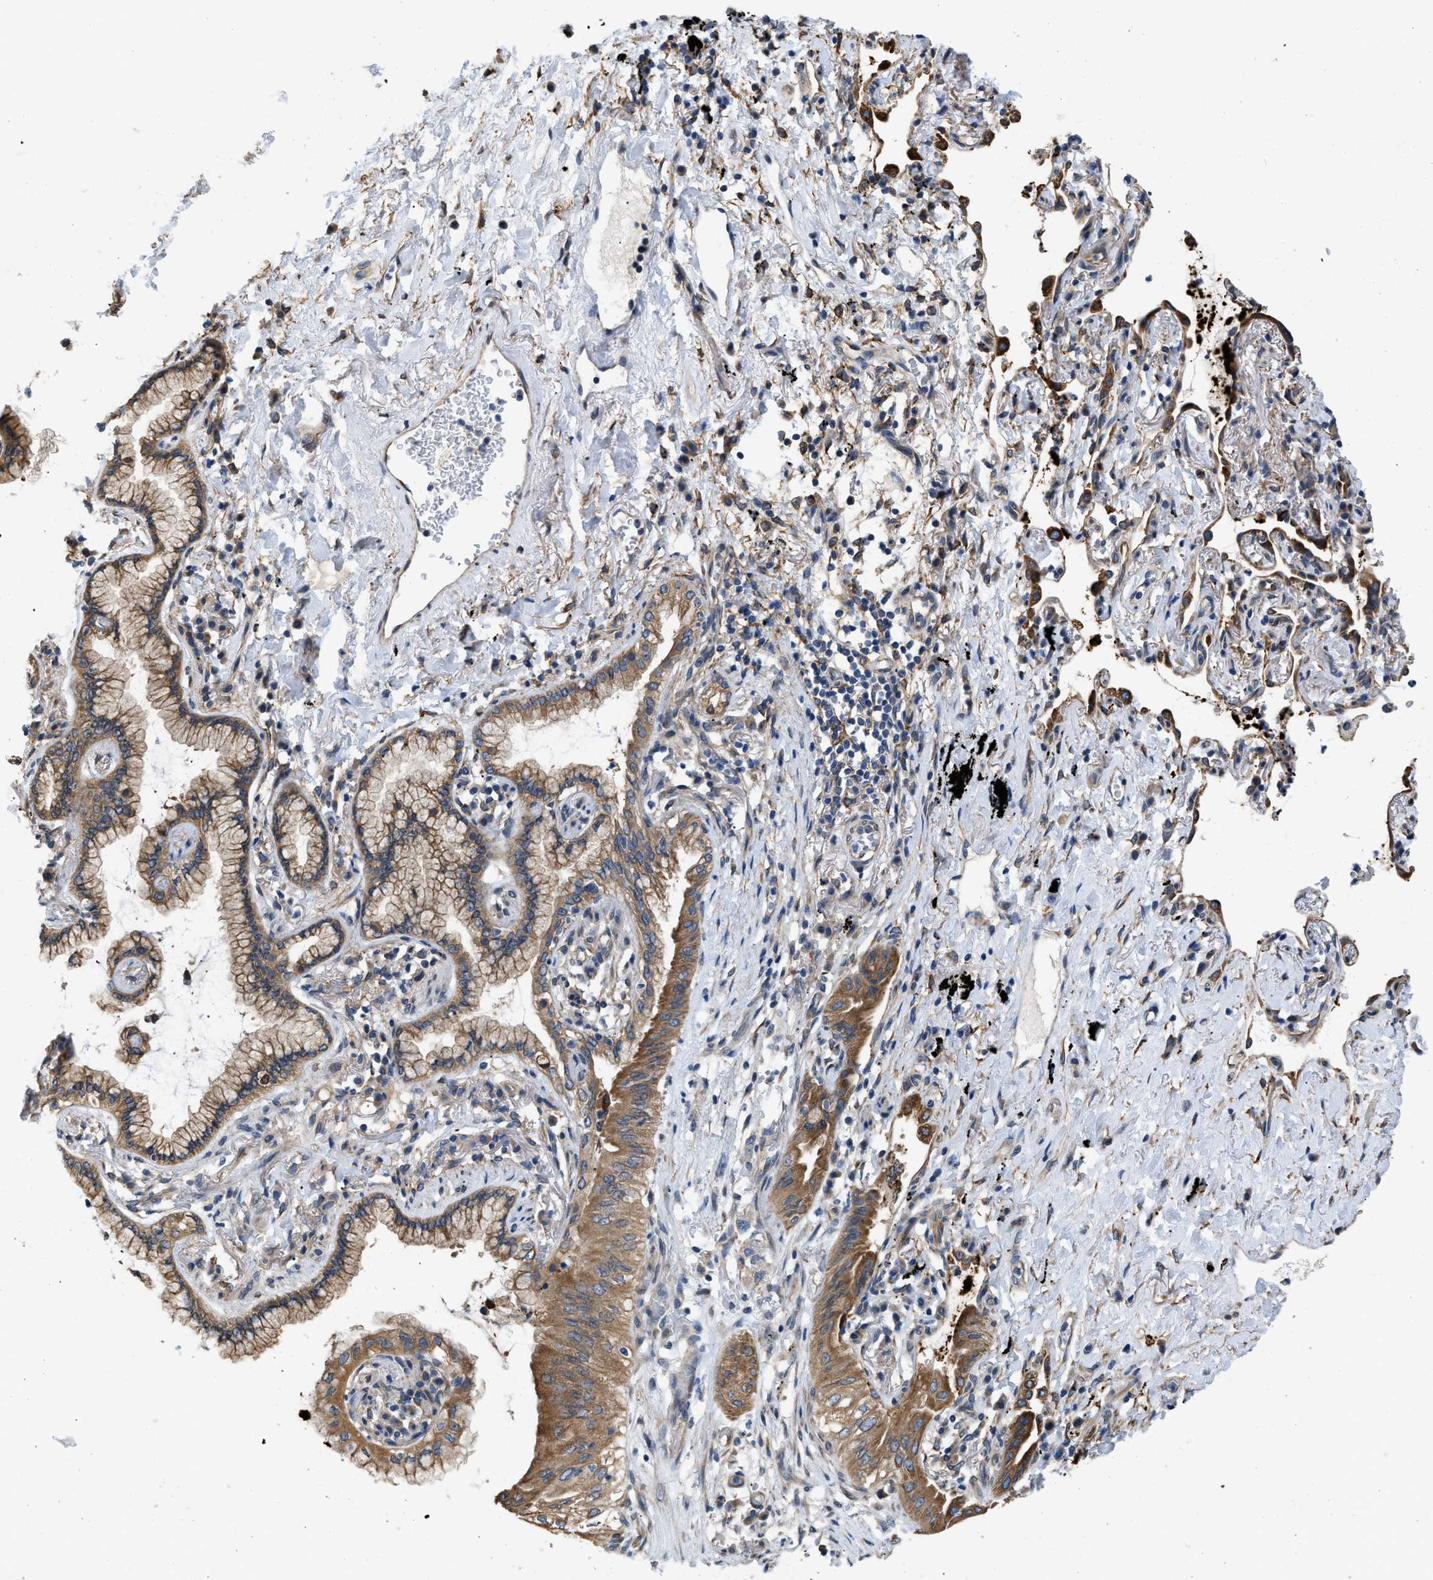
{"staining": {"intensity": "moderate", "quantity": ">75%", "location": "cytoplasmic/membranous"}, "tissue": "lung cancer", "cell_type": "Tumor cells", "image_type": "cancer", "snomed": [{"axis": "morphology", "description": "Normal tissue, NOS"}, {"axis": "morphology", "description": "Adenocarcinoma, NOS"}, {"axis": "topography", "description": "Bronchus"}, {"axis": "topography", "description": "Lung"}], "caption": "This micrograph exhibits lung cancer (adenocarcinoma) stained with immunohistochemistry to label a protein in brown. The cytoplasmic/membranous of tumor cells show moderate positivity for the protein. Nuclei are counter-stained blue.", "gene": "ARL6IP5", "patient": {"sex": "female", "age": 70}}